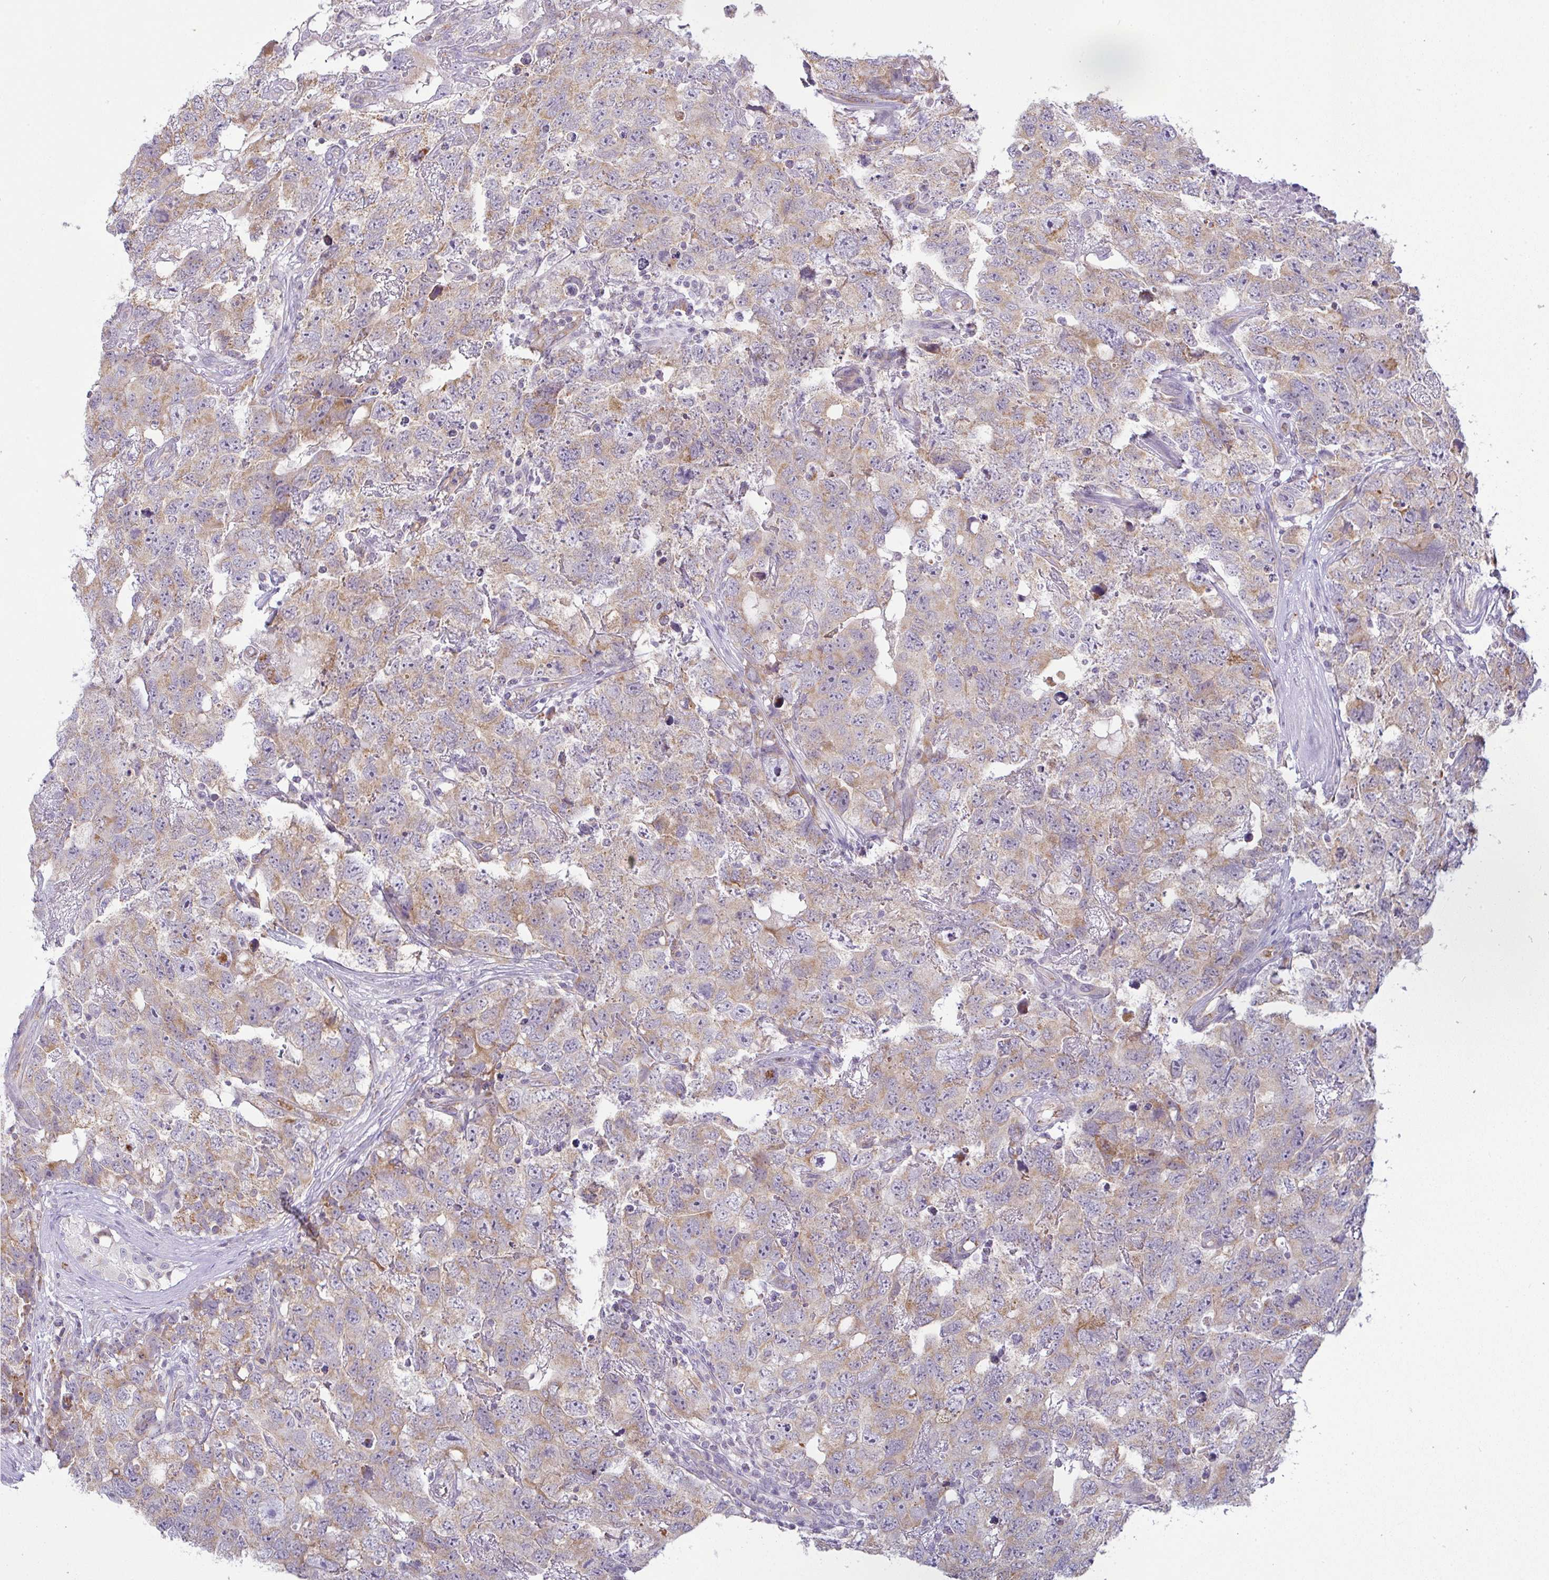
{"staining": {"intensity": "weak", "quantity": "25%-75%", "location": "cytoplasmic/membranous"}, "tissue": "testis cancer", "cell_type": "Tumor cells", "image_type": "cancer", "snomed": [{"axis": "morphology", "description": "Carcinoma, Embryonal, NOS"}, {"axis": "topography", "description": "Testis"}], "caption": "High-power microscopy captured an immunohistochemistry (IHC) micrograph of testis cancer (embryonal carcinoma), revealing weak cytoplasmic/membranous staining in approximately 25%-75% of tumor cells.", "gene": "PLCD4", "patient": {"sex": "male", "age": 22}}